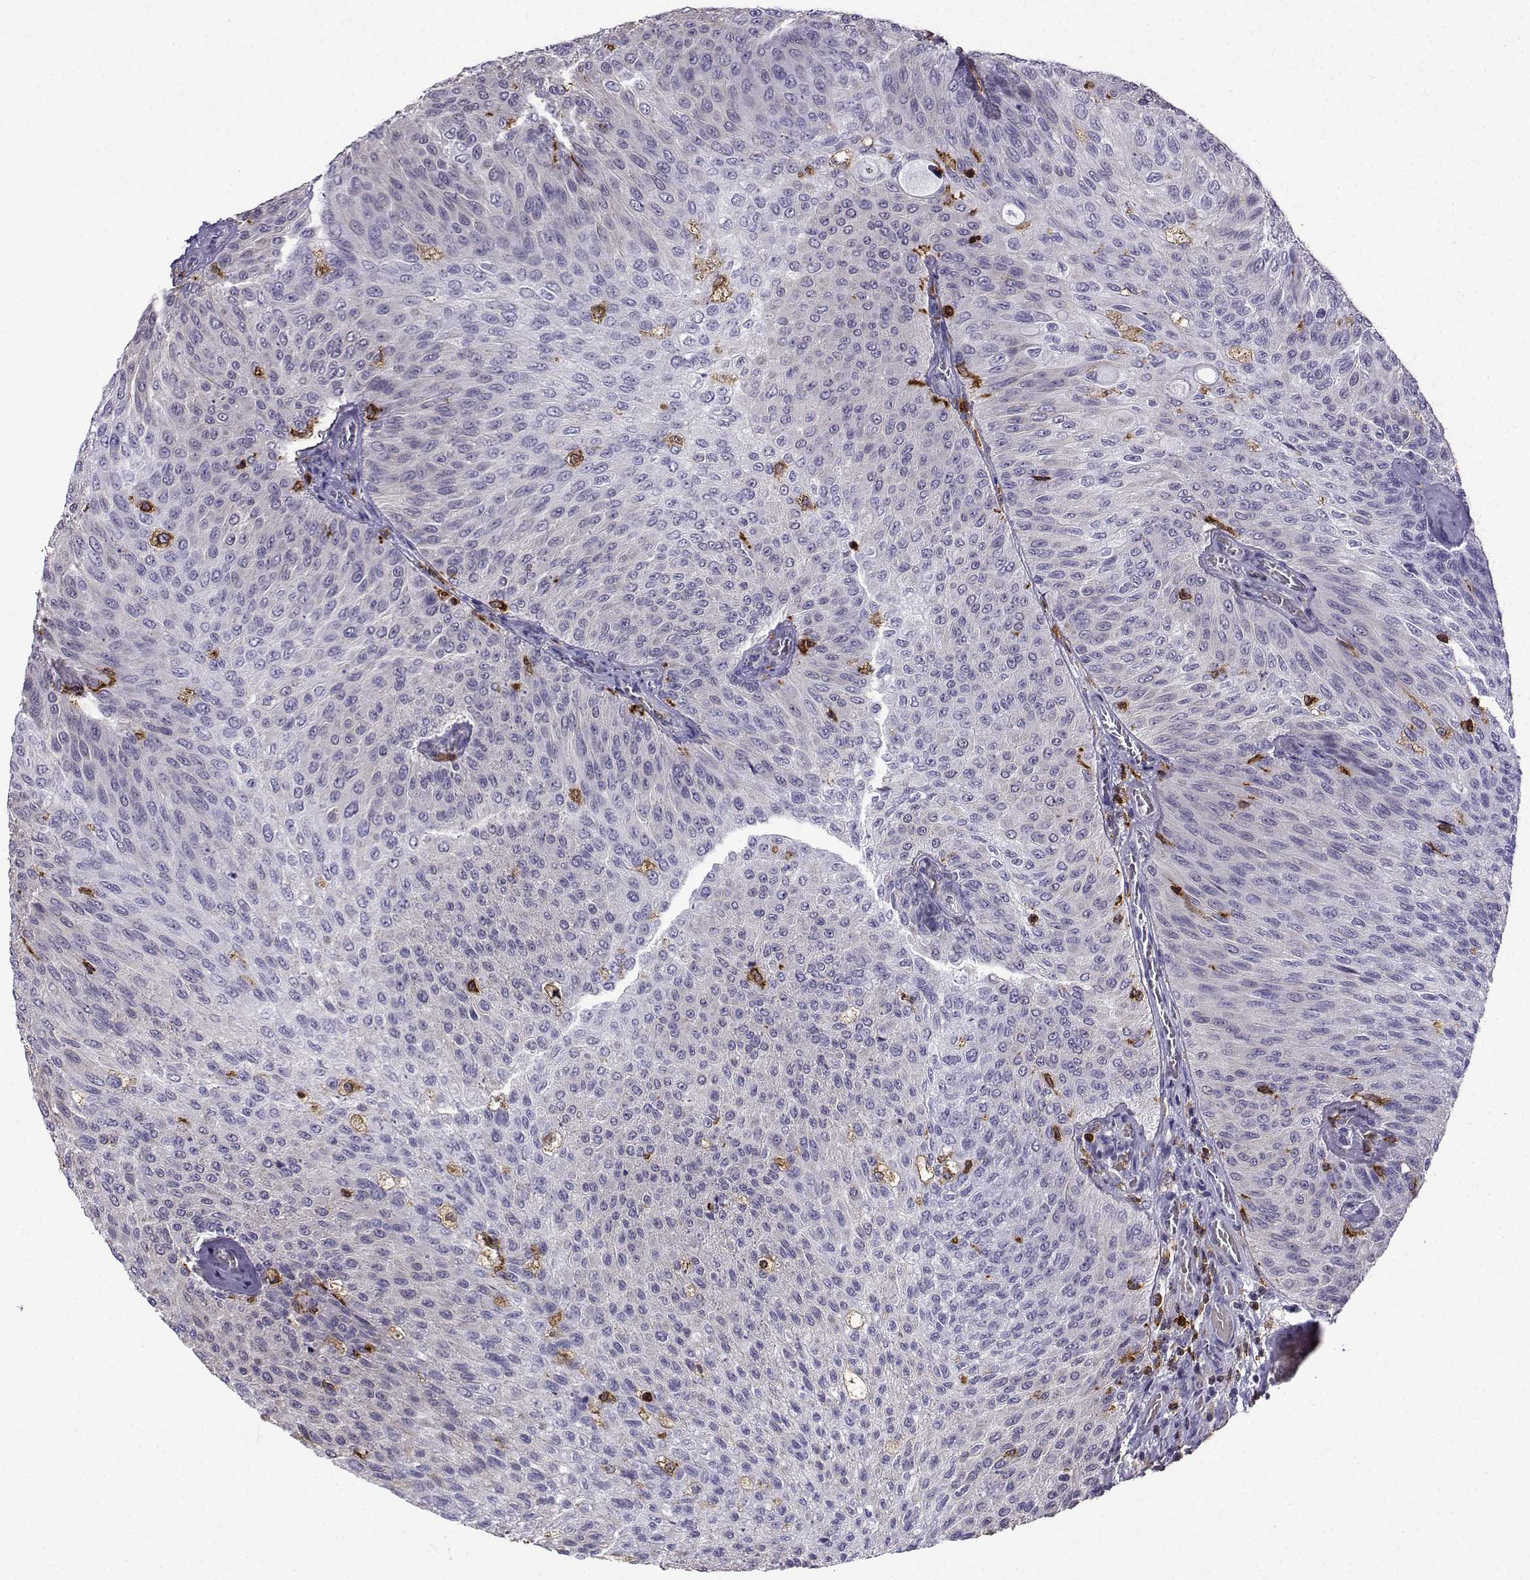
{"staining": {"intensity": "negative", "quantity": "none", "location": "none"}, "tissue": "urothelial cancer", "cell_type": "Tumor cells", "image_type": "cancer", "snomed": [{"axis": "morphology", "description": "Urothelial carcinoma, Low grade"}, {"axis": "topography", "description": "Ureter, NOS"}, {"axis": "topography", "description": "Urinary bladder"}], "caption": "The histopathology image shows no significant positivity in tumor cells of urothelial carcinoma (low-grade). (DAB IHC visualized using brightfield microscopy, high magnification).", "gene": "DOCK10", "patient": {"sex": "male", "age": 78}}